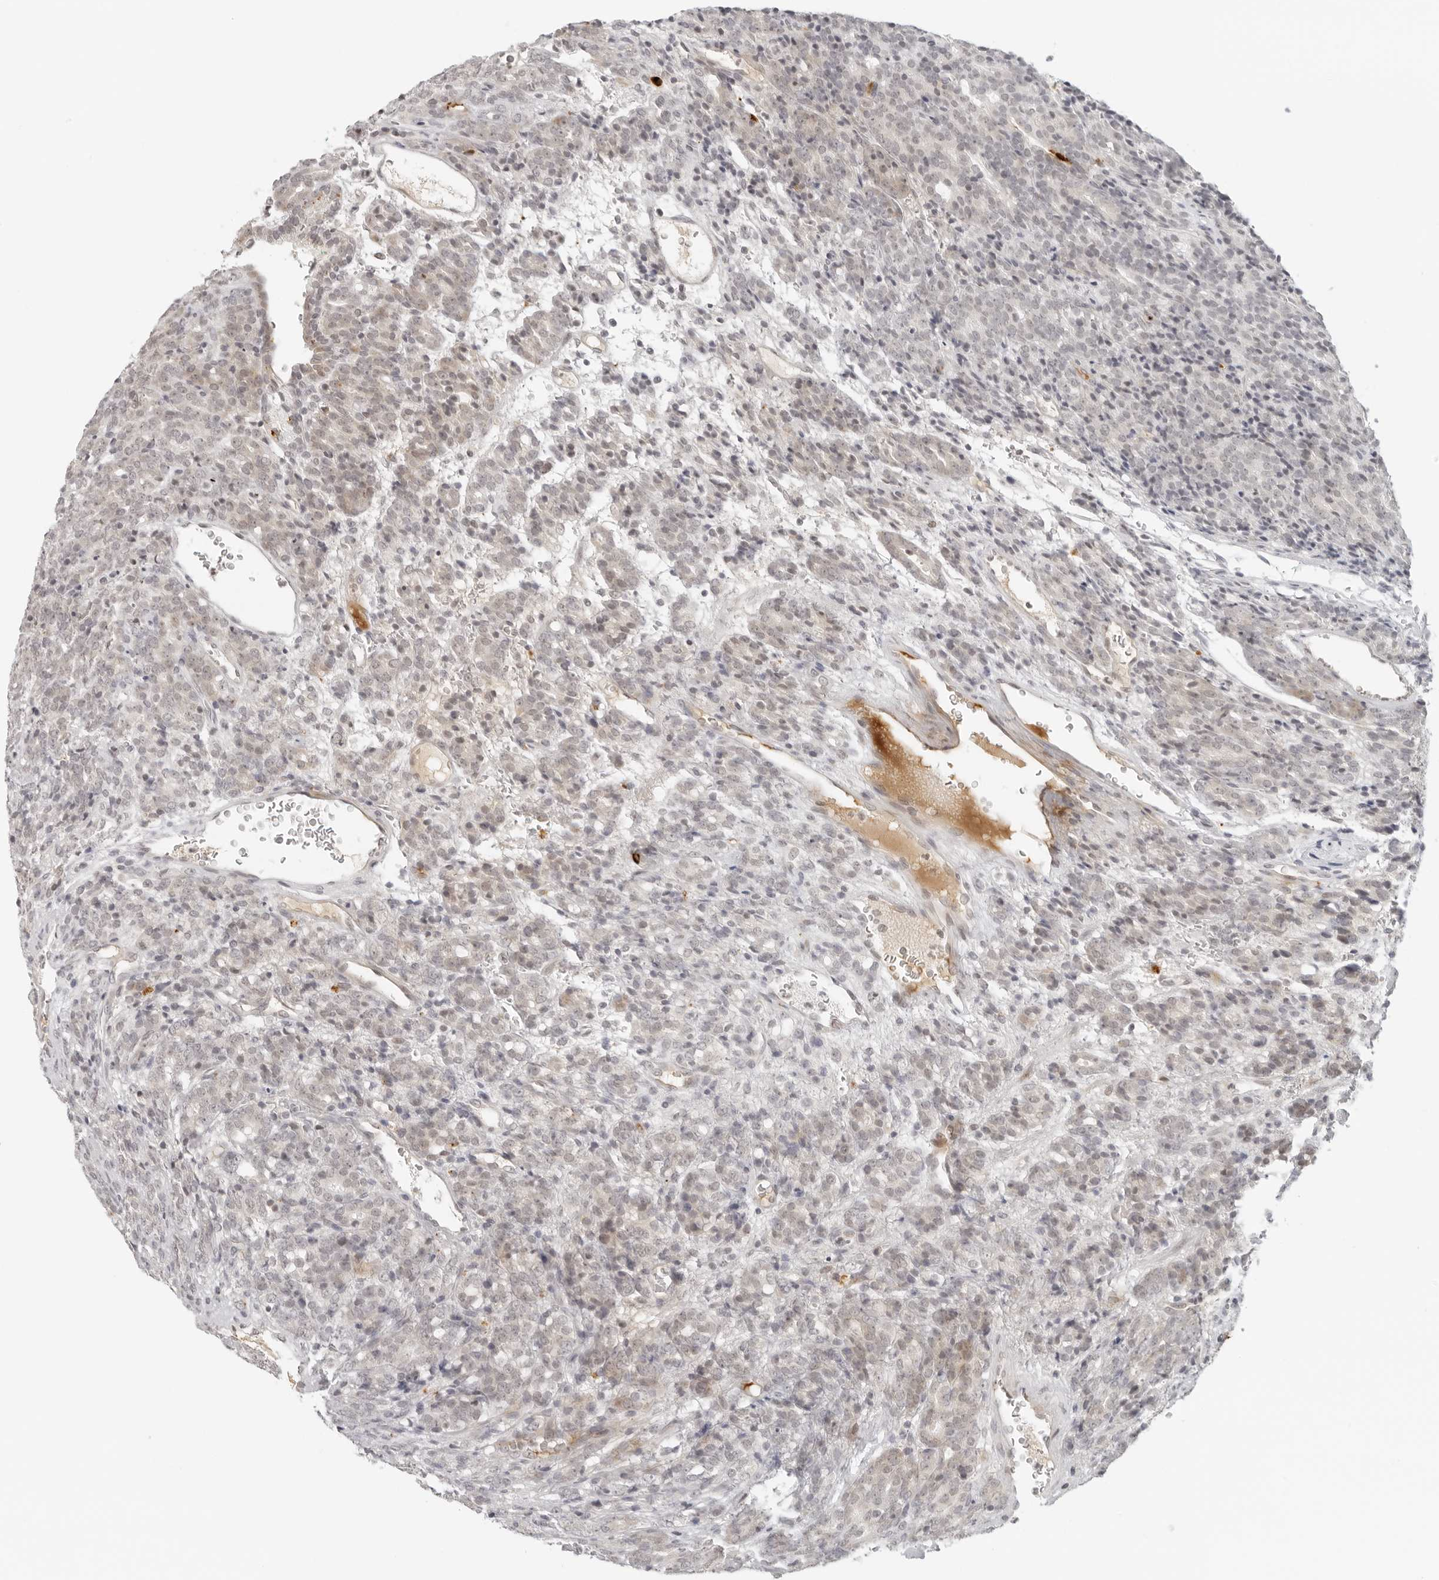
{"staining": {"intensity": "weak", "quantity": "<25%", "location": "nuclear"}, "tissue": "prostate cancer", "cell_type": "Tumor cells", "image_type": "cancer", "snomed": [{"axis": "morphology", "description": "Adenocarcinoma, High grade"}, {"axis": "topography", "description": "Prostate"}], "caption": "A photomicrograph of human adenocarcinoma (high-grade) (prostate) is negative for staining in tumor cells. (Stains: DAB IHC with hematoxylin counter stain, Microscopy: brightfield microscopy at high magnification).", "gene": "ZNF678", "patient": {"sex": "male", "age": 62}}